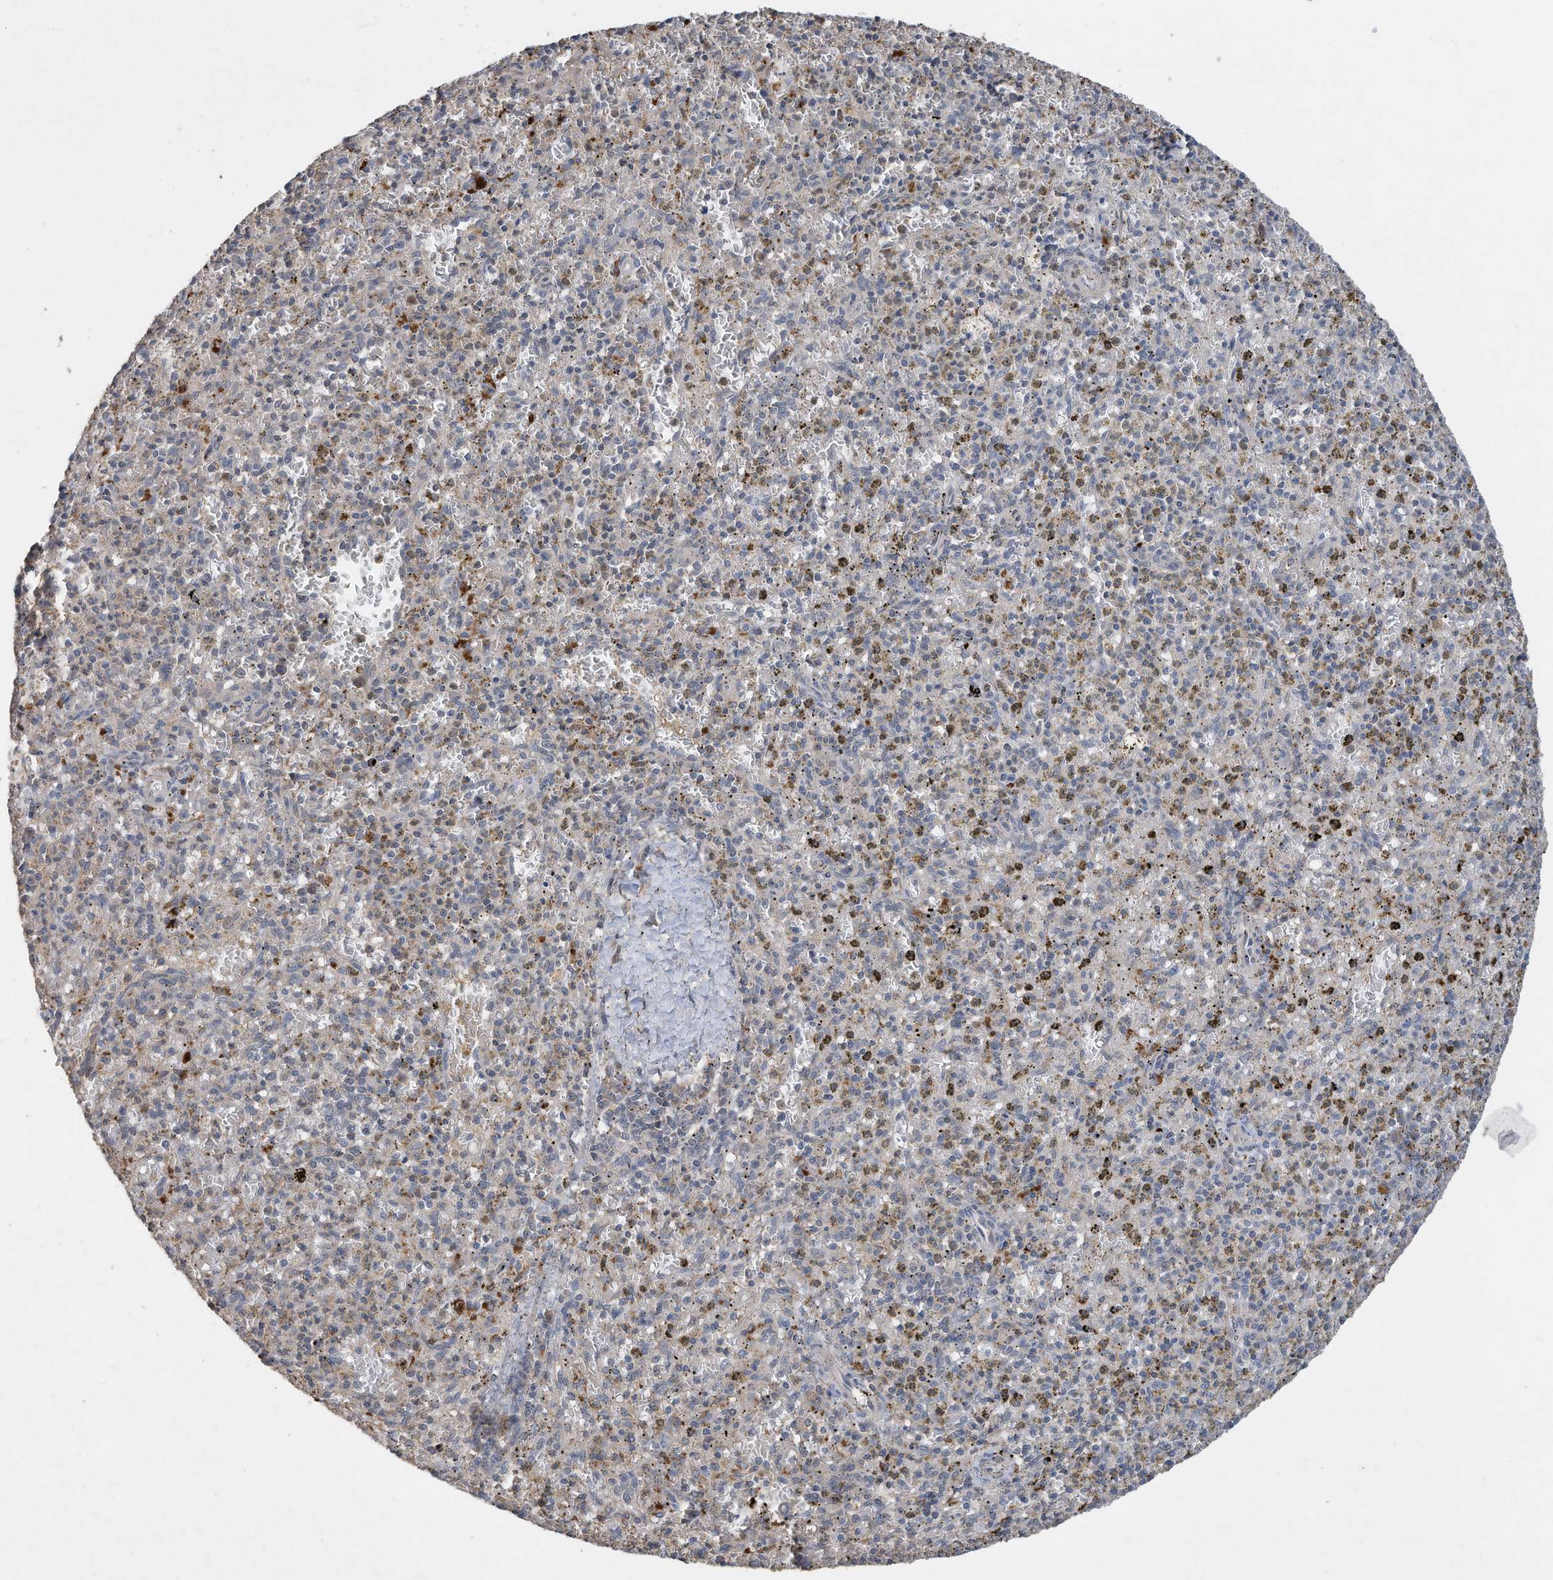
{"staining": {"intensity": "moderate", "quantity": "<25%", "location": "cytoplasmic/membranous"}, "tissue": "spleen", "cell_type": "Cells in red pulp", "image_type": "normal", "snomed": [{"axis": "morphology", "description": "Normal tissue, NOS"}, {"axis": "topography", "description": "Spleen"}], "caption": "This micrograph shows unremarkable spleen stained with immunohistochemistry to label a protein in brown. The cytoplasmic/membranous of cells in red pulp show moderate positivity for the protein. Nuclei are counter-stained blue.", "gene": "CAPN13", "patient": {"sex": "male", "age": 72}}